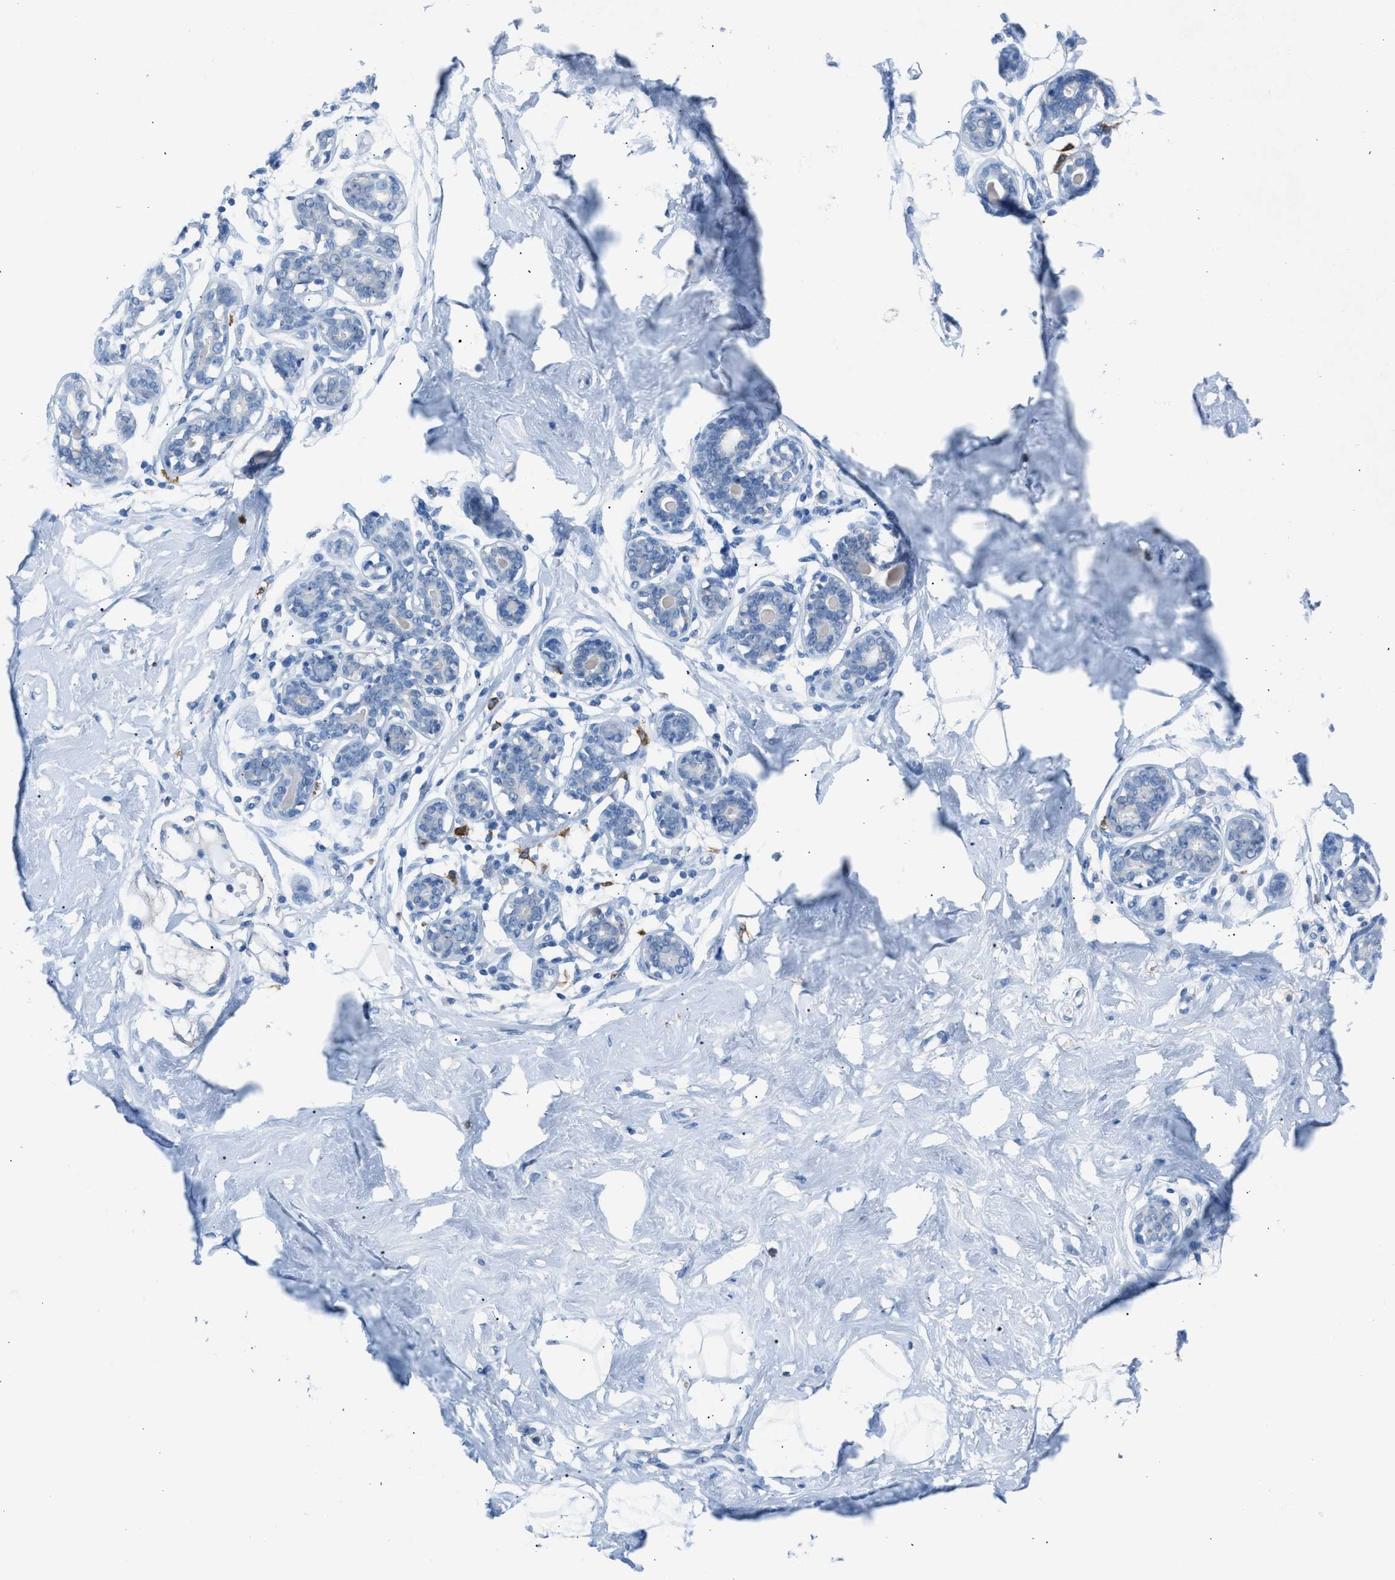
{"staining": {"intensity": "negative", "quantity": "none", "location": "none"}, "tissue": "breast", "cell_type": "Adipocytes", "image_type": "normal", "snomed": [{"axis": "morphology", "description": "Normal tissue, NOS"}, {"axis": "topography", "description": "Breast"}], "caption": "Adipocytes are negative for protein expression in normal human breast. The staining was performed using DAB (3,3'-diaminobenzidine) to visualize the protein expression in brown, while the nuclei were stained in blue with hematoxylin (Magnification: 20x).", "gene": "CLEC10A", "patient": {"sex": "female", "age": 23}}